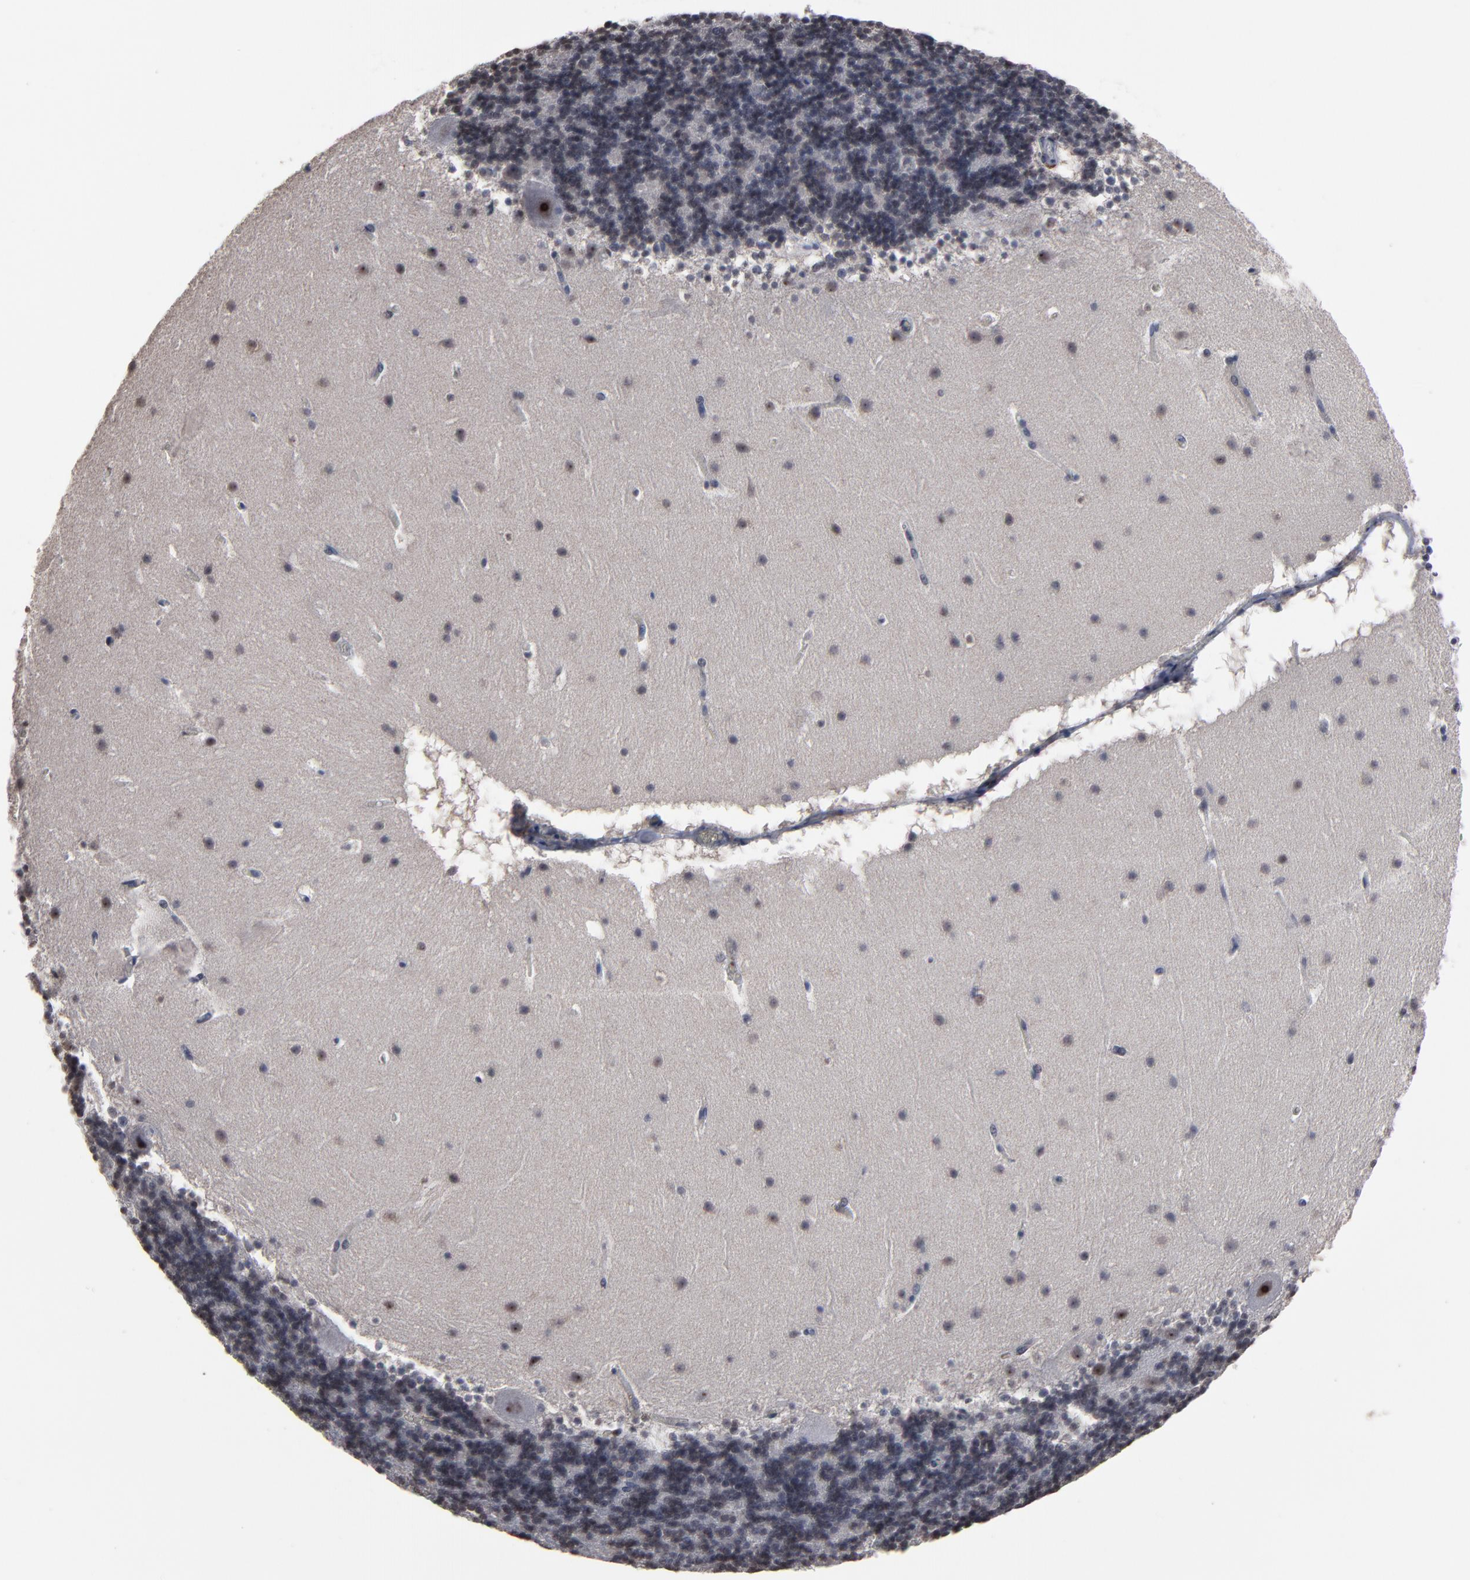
{"staining": {"intensity": "negative", "quantity": "none", "location": "none"}, "tissue": "cerebellum", "cell_type": "Cells in granular layer", "image_type": "normal", "snomed": [{"axis": "morphology", "description": "Normal tissue, NOS"}, {"axis": "topography", "description": "Cerebellum"}], "caption": "An immunohistochemistry (IHC) histopathology image of unremarkable cerebellum is shown. There is no staining in cells in granular layer of cerebellum. (Immunohistochemistry (ihc), brightfield microscopy, high magnification).", "gene": "SSRP1", "patient": {"sex": "male", "age": 45}}